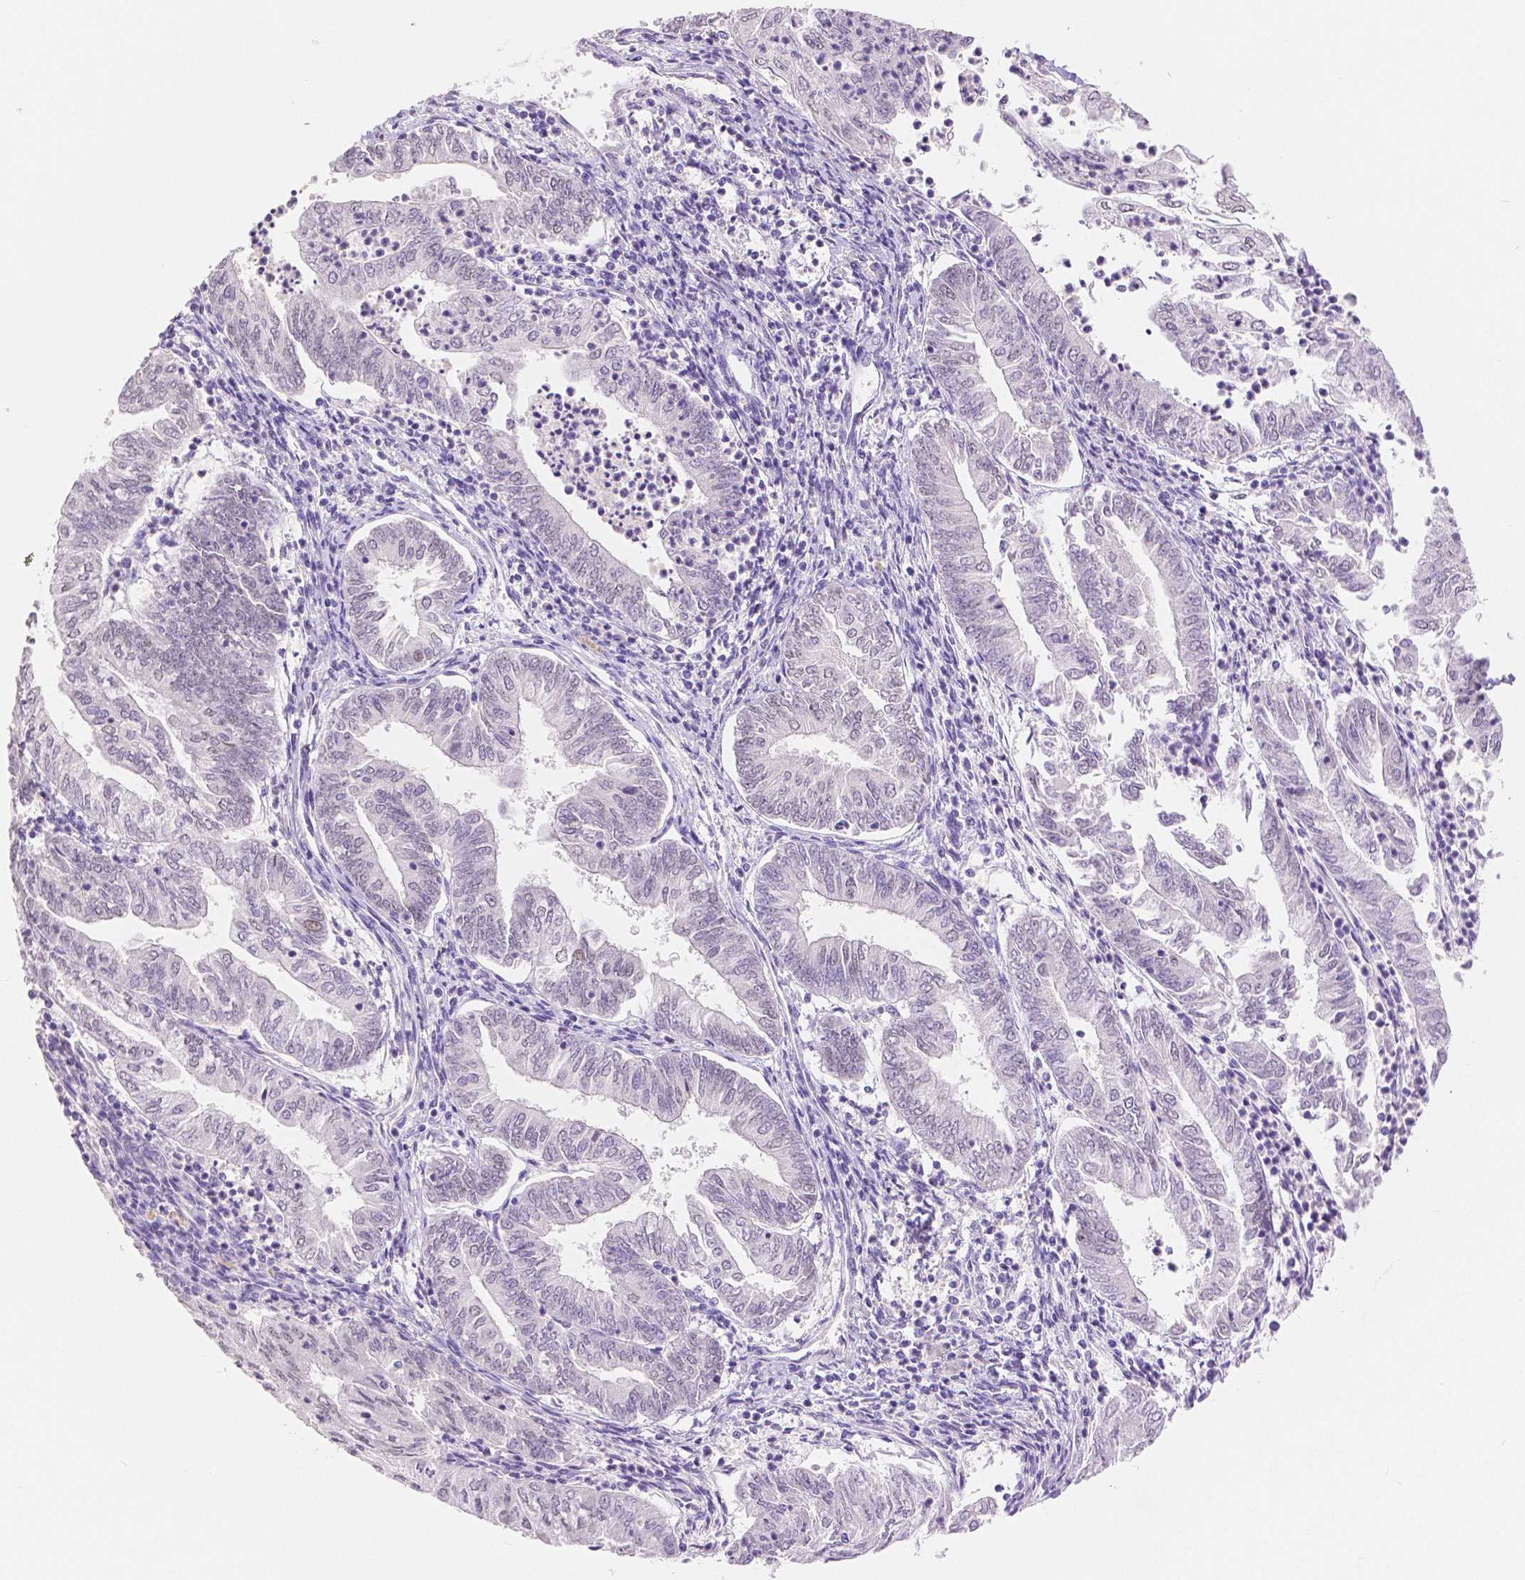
{"staining": {"intensity": "negative", "quantity": "none", "location": "none"}, "tissue": "endometrial cancer", "cell_type": "Tumor cells", "image_type": "cancer", "snomed": [{"axis": "morphology", "description": "Adenocarcinoma, NOS"}, {"axis": "topography", "description": "Endometrium"}], "caption": "Immunohistochemical staining of human endometrial adenocarcinoma displays no significant staining in tumor cells. The staining is performed using DAB (3,3'-diaminobenzidine) brown chromogen with nuclei counter-stained in using hematoxylin.", "gene": "HNF1B", "patient": {"sex": "female", "age": 55}}